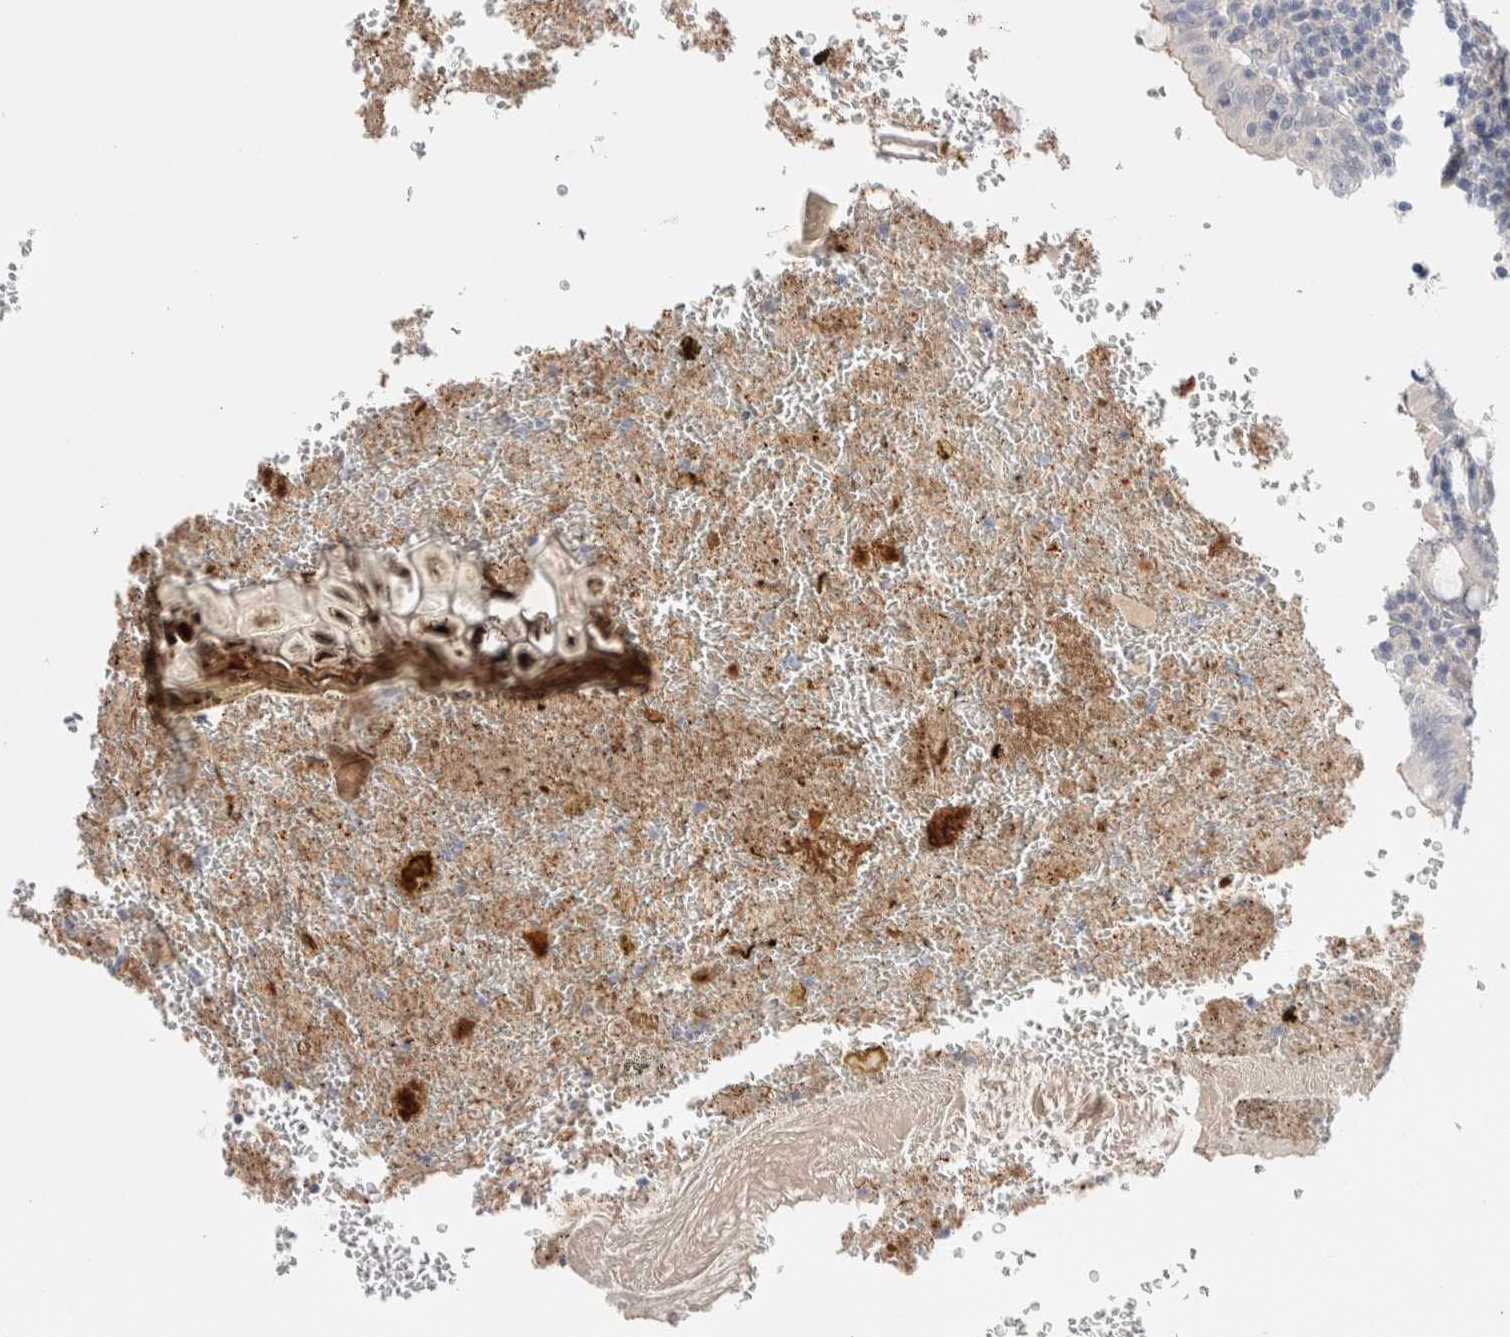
{"staining": {"intensity": "negative", "quantity": "none", "location": "none"}, "tissue": "appendix", "cell_type": "Glandular cells", "image_type": "normal", "snomed": [{"axis": "morphology", "description": "Normal tissue, NOS"}, {"axis": "topography", "description": "Appendix"}], "caption": "Immunohistochemistry photomicrograph of benign appendix stained for a protein (brown), which displays no staining in glandular cells.", "gene": "DNAJB6", "patient": {"sex": "male", "age": 8}}